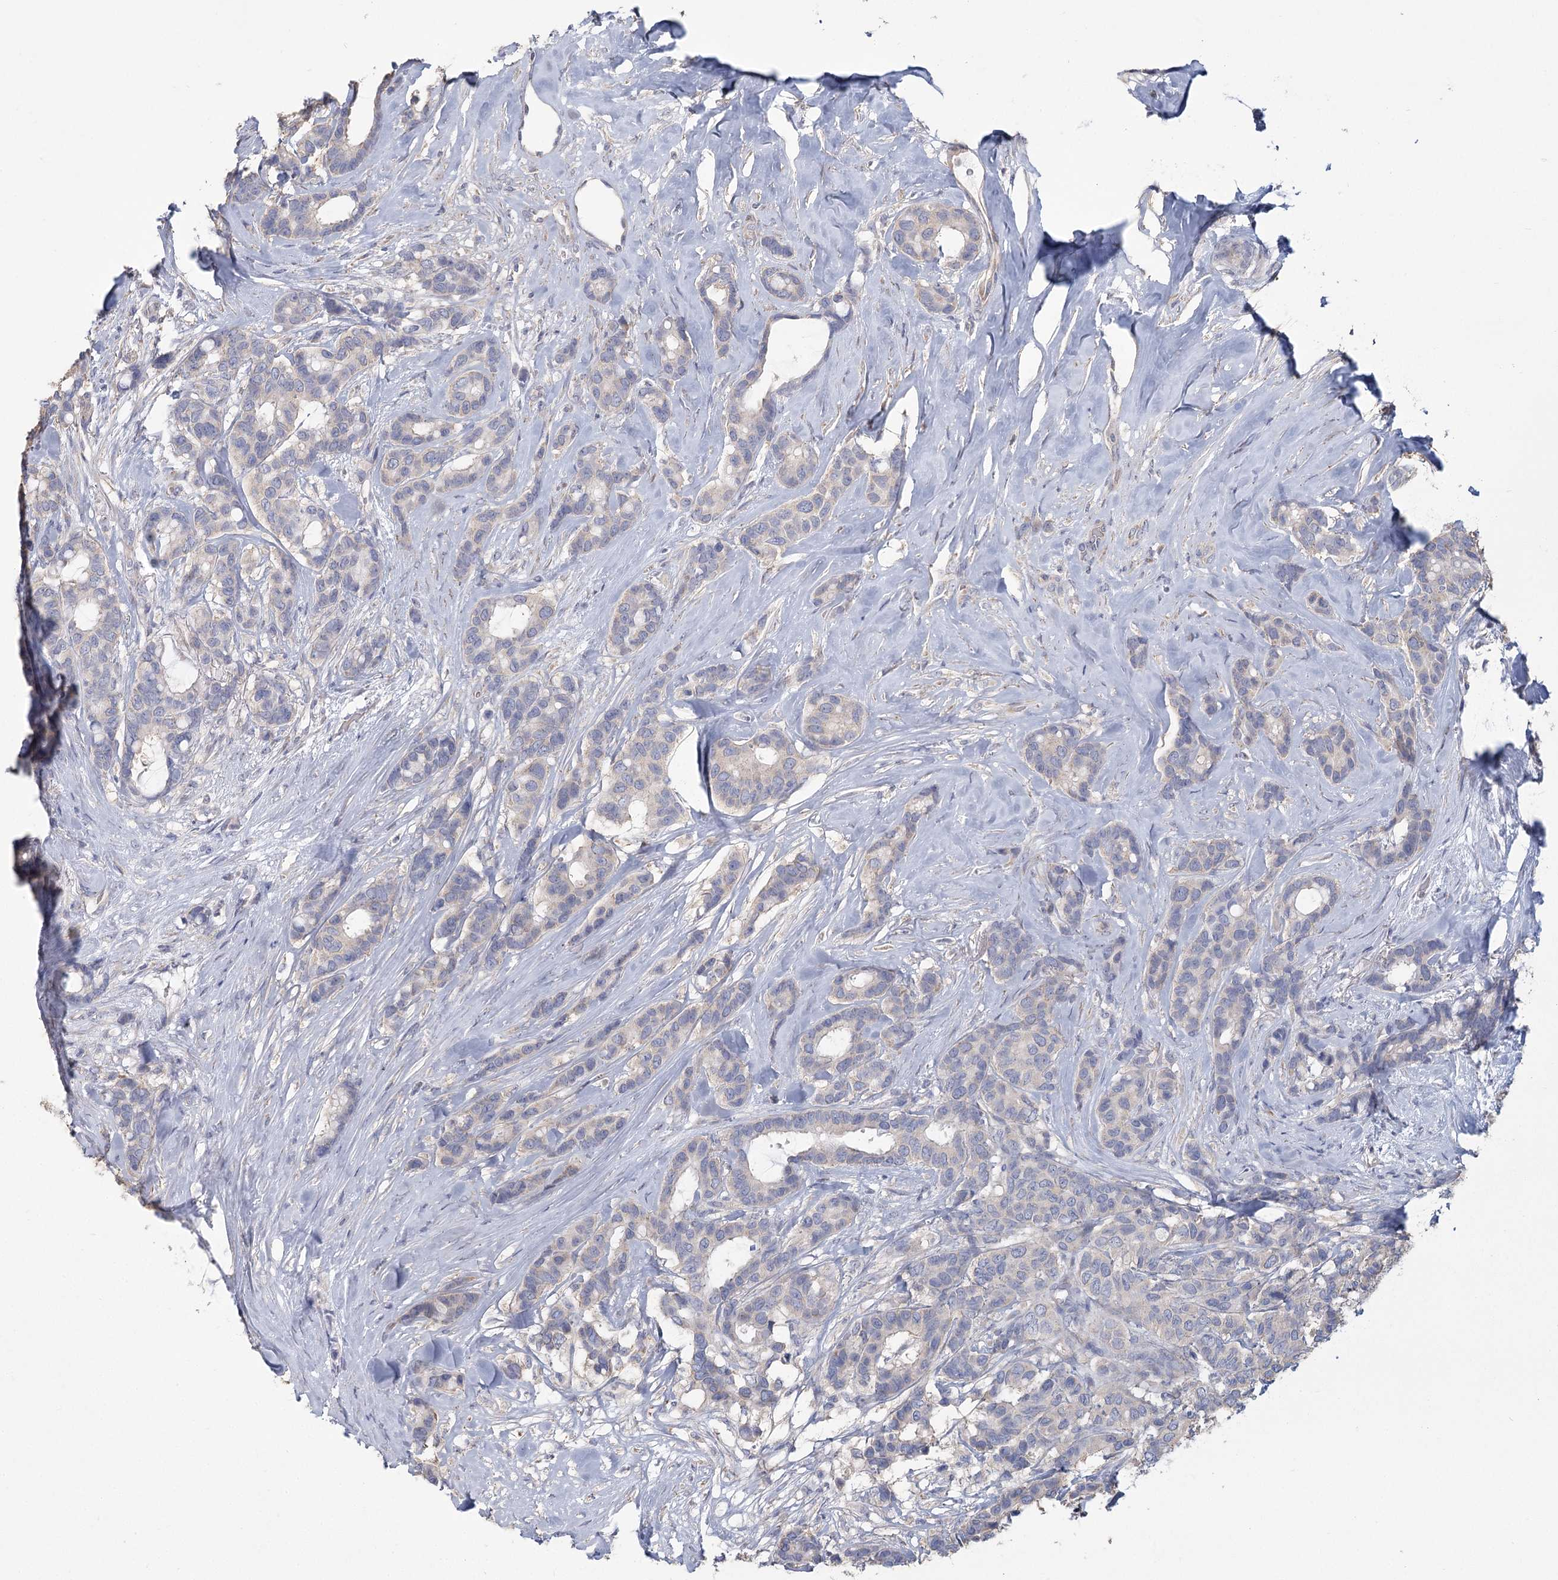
{"staining": {"intensity": "negative", "quantity": "none", "location": "none"}, "tissue": "breast cancer", "cell_type": "Tumor cells", "image_type": "cancer", "snomed": [{"axis": "morphology", "description": "Duct carcinoma"}, {"axis": "topography", "description": "Breast"}], "caption": "An immunohistochemistry (IHC) photomicrograph of breast cancer (intraductal carcinoma) is shown. There is no staining in tumor cells of breast cancer (intraductal carcinoma).", "gene": "CNTLN", "patient": {"sex": "female", "age": 87}}